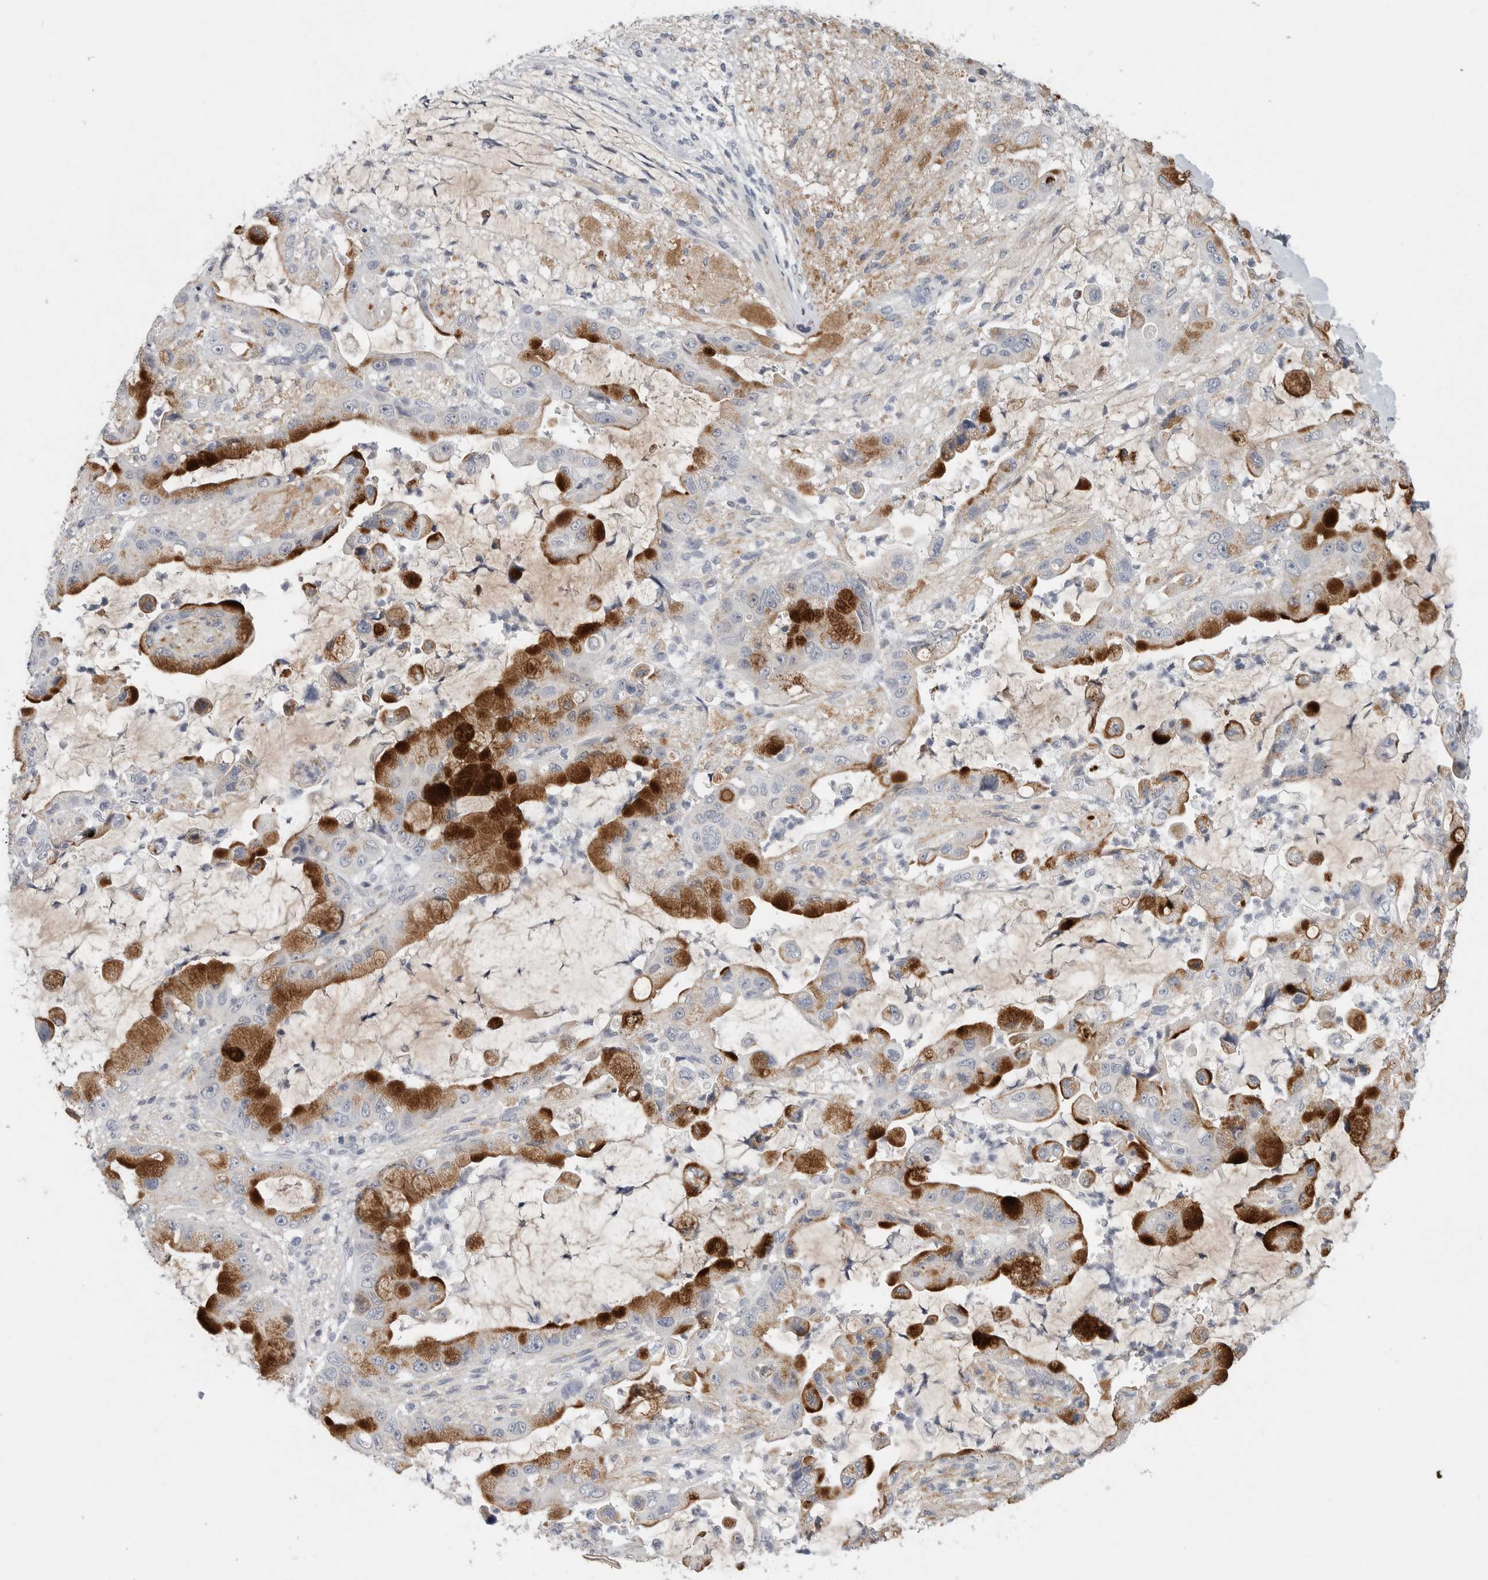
{"staining": {"intensity": "strong", "quantity": "25%-75%", "location": "cytoplasmic/membranous"}, "tissue": "liver cancer", "cell_type": "Tumor cells", "image_type": "cancer", "snomed": [{"axis": "morphology", "description": "Cholangiocarcinoma"}, {"axis": "topography", "description": "Liver"}], "caption": "Strong cytoplasmic/membranous positivity is appreciated in approximately 25%-75% of tumor cells in liver cancer.", "gene": "TIMP1", "patient": {"sex": "female", "age": 54}}